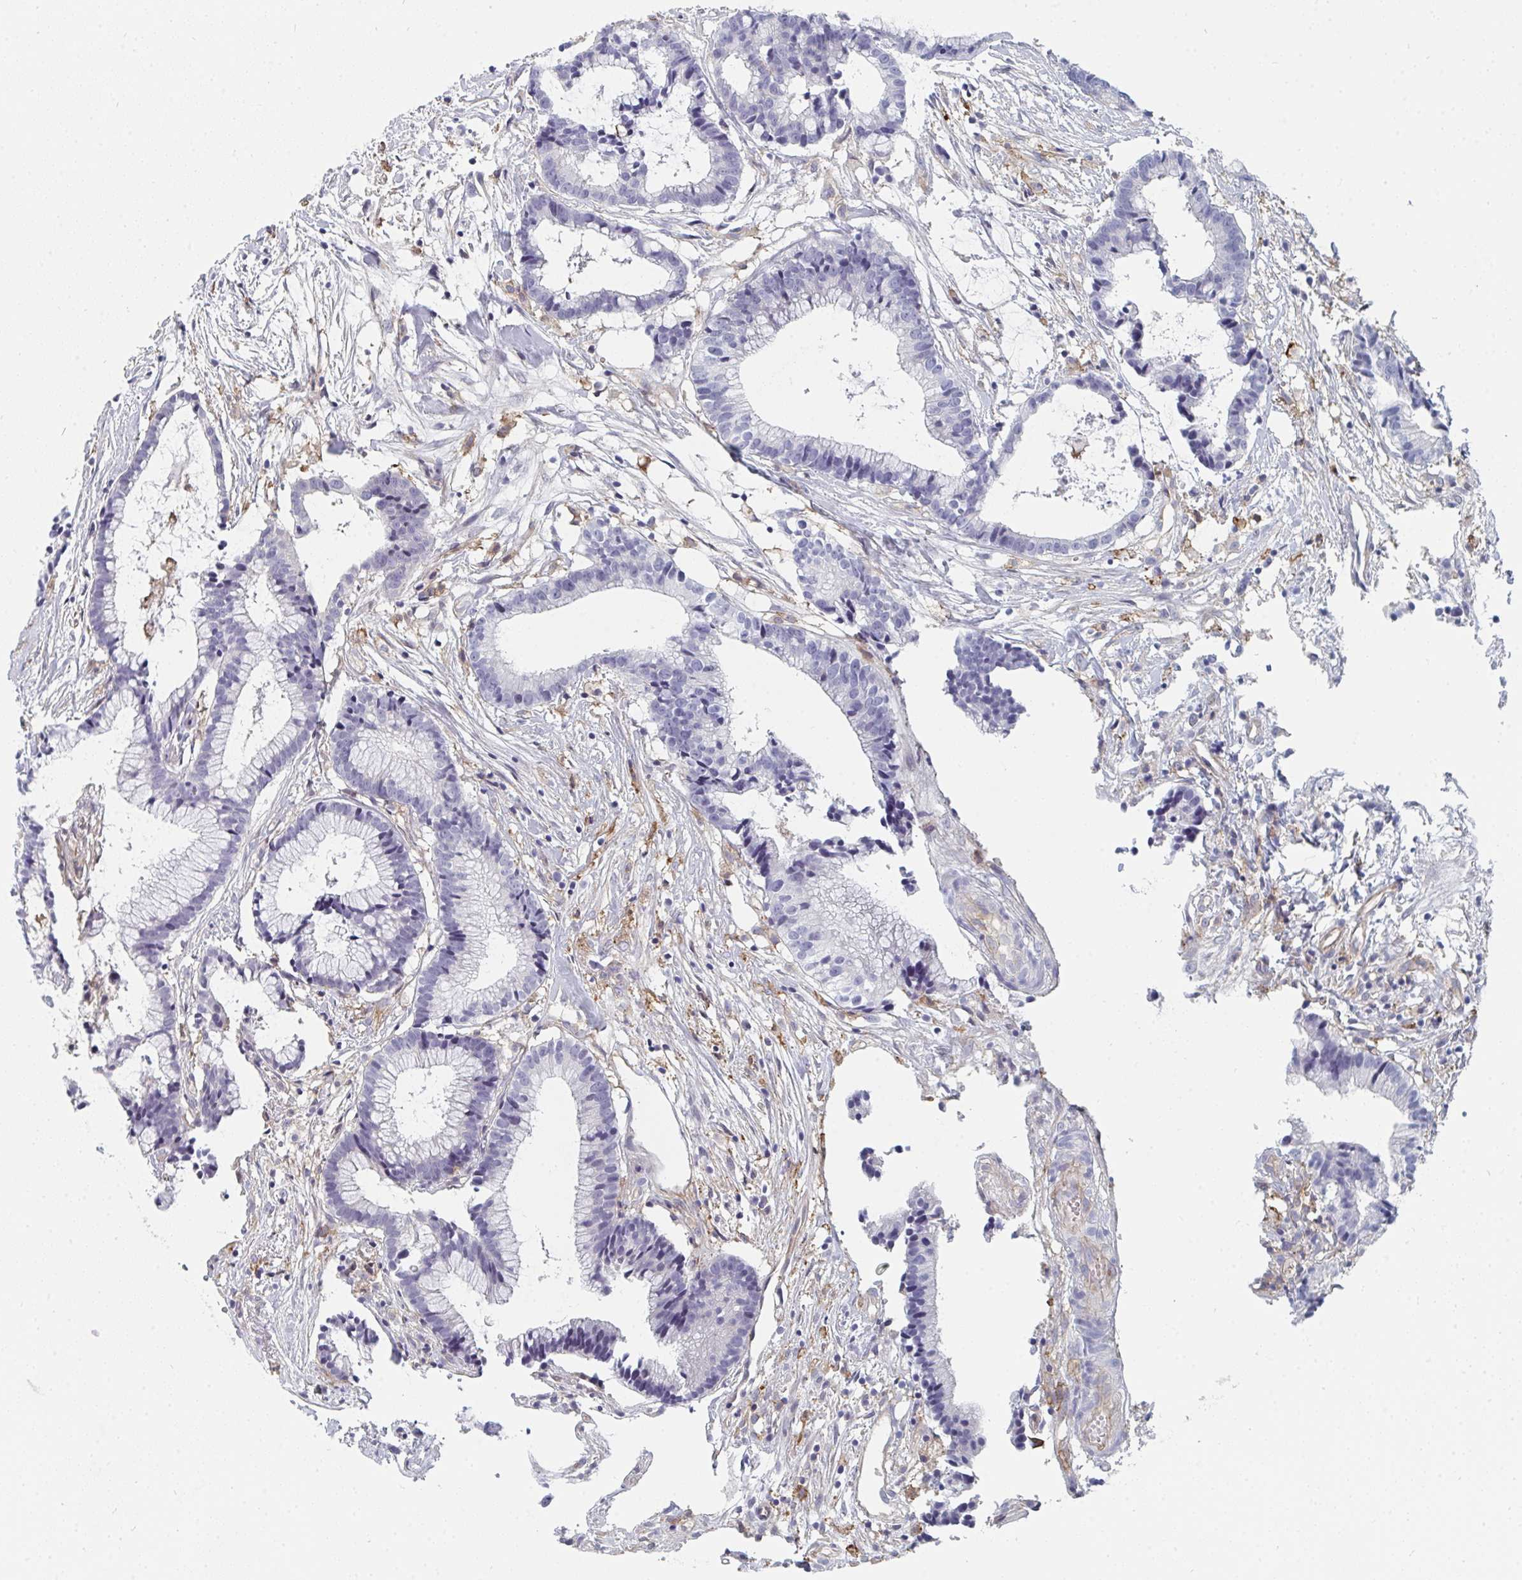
{"staining": {"intensity": "negative", "quantity": "none", "location": "none"}, "tissue": "colorectal cancer", "cell_type": "Tumor cells", "image_type": "cancer", "snomed": [{"axis": "morphology", "description": "Adenocarcinoma, NOS"}, {"axis": "topography", "description": "Colon"}], "caption": "This is an immunohistochemistry histopathology image of human colorectal cancer. There is no positivity in tumor cells.", "gene": "DAB2", "patient": {"sex": "female", "age": 78}}